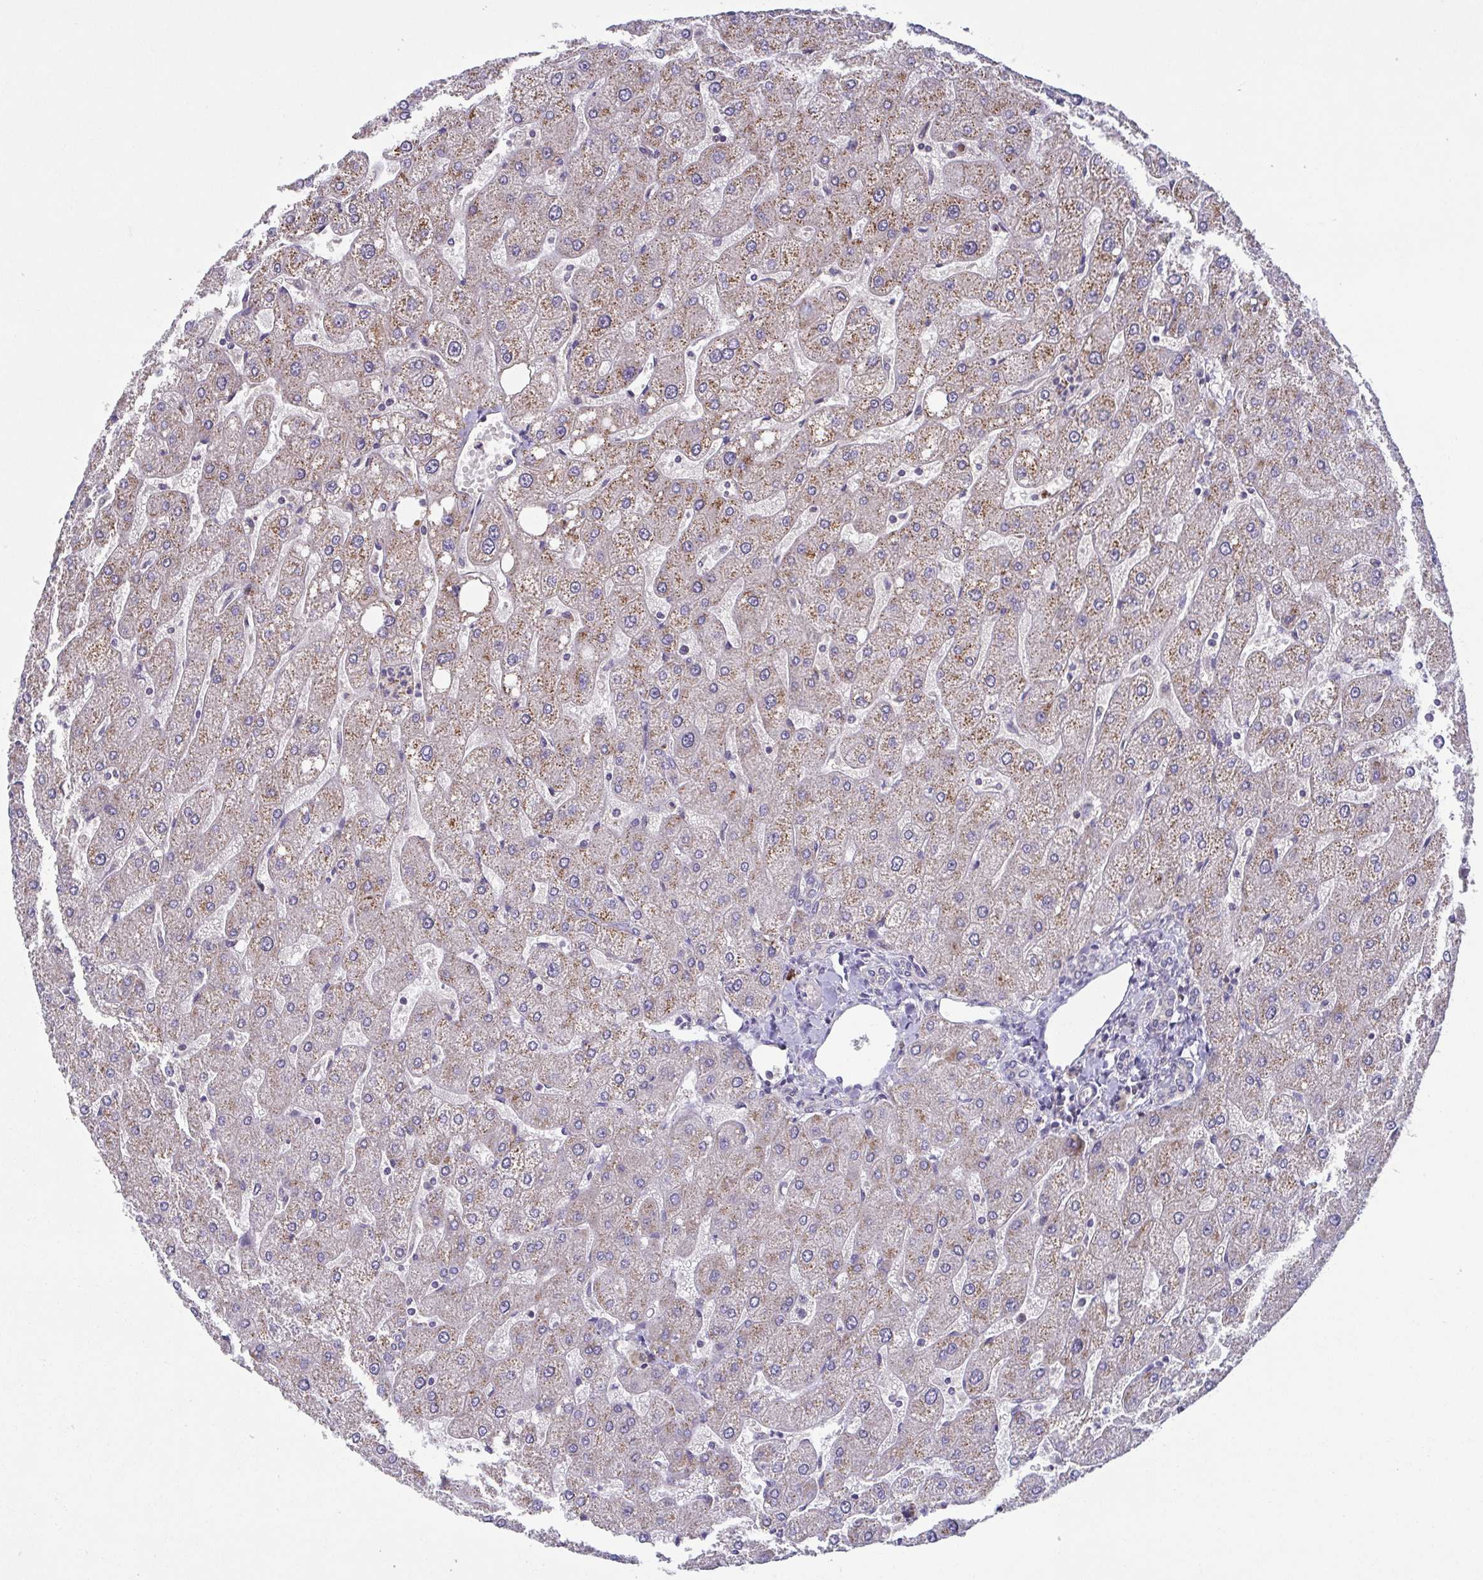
{"staining": {"intensity": "negative", "quantity": "none", "location": "none"}, "tissue": "liver", "cell_type": "Cholangiocytes", "image_type": "normal", "snomed": [{"axis": "morphology", "description": "Normal tissue, NOS"}, {"axis": "topography", "description": "Liver"}], "caption": "IHC micrograph of benign liver: human liver stained with DAB (3,3'-diaminobenzidine) exhibits no significant protein expression in cholangiocytes. (DAB IHC visualized using brightfield microscopy, high magnification).", "gene": "OSBPL7", "patient": {"sex": "male", "age": 67}}